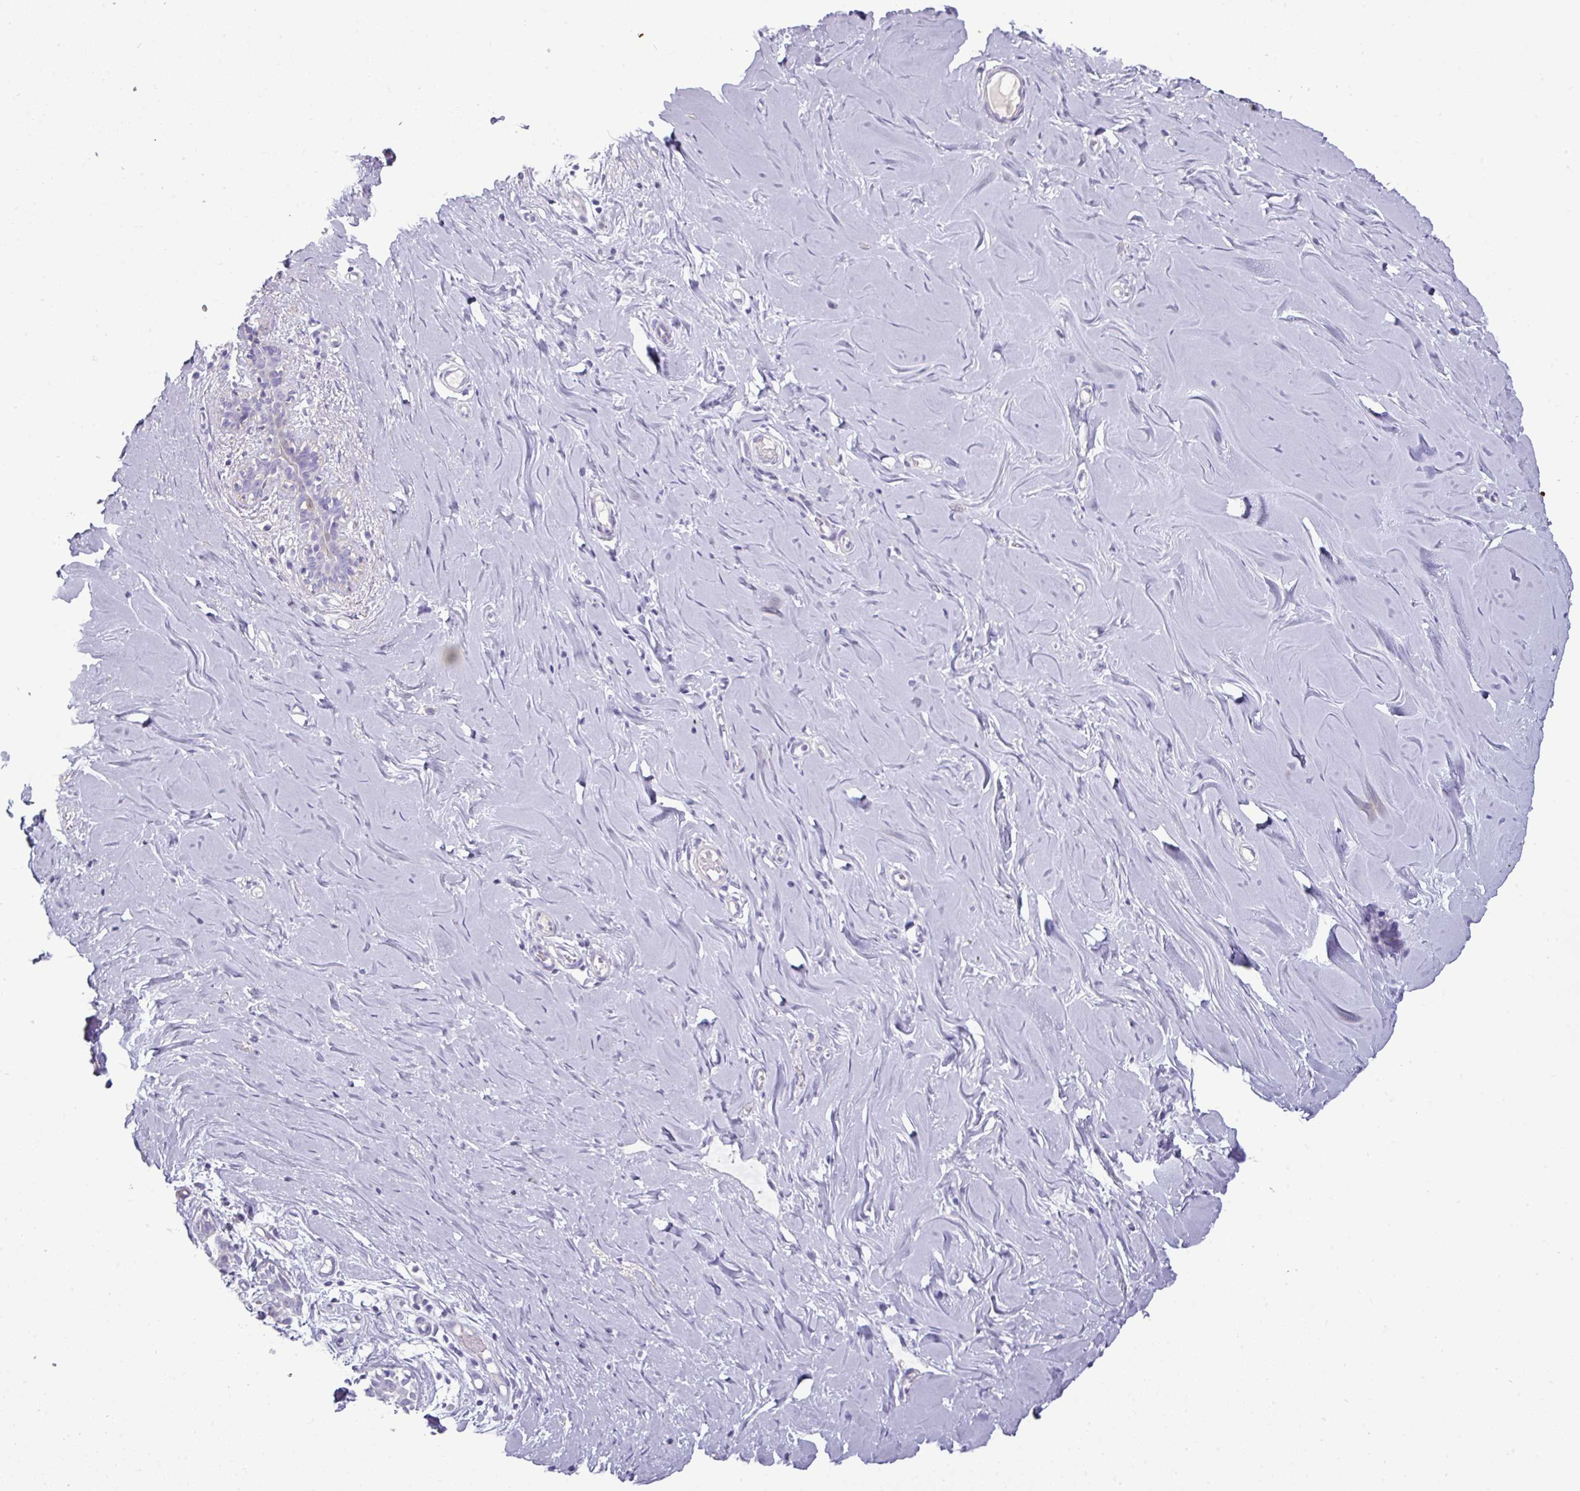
{"staining": {"intensity": "negative", "quantity": "none", "location": "none"}, "tissue": "breast", "cell_type": "Adipocytes", "image_type": "normal", "snomed": [{"axis": "morphology", "description": "Normal tissue, NOS"}, {"axis": "topography", "description": "Breast"}], "caption": "Immunohistochemical staining of normal human breast exhibits no significant expression in adipocytes. Nuclei are stained in blue.", "gene": "GSTA1", "patient": {"sex": "female", "age": 27}}